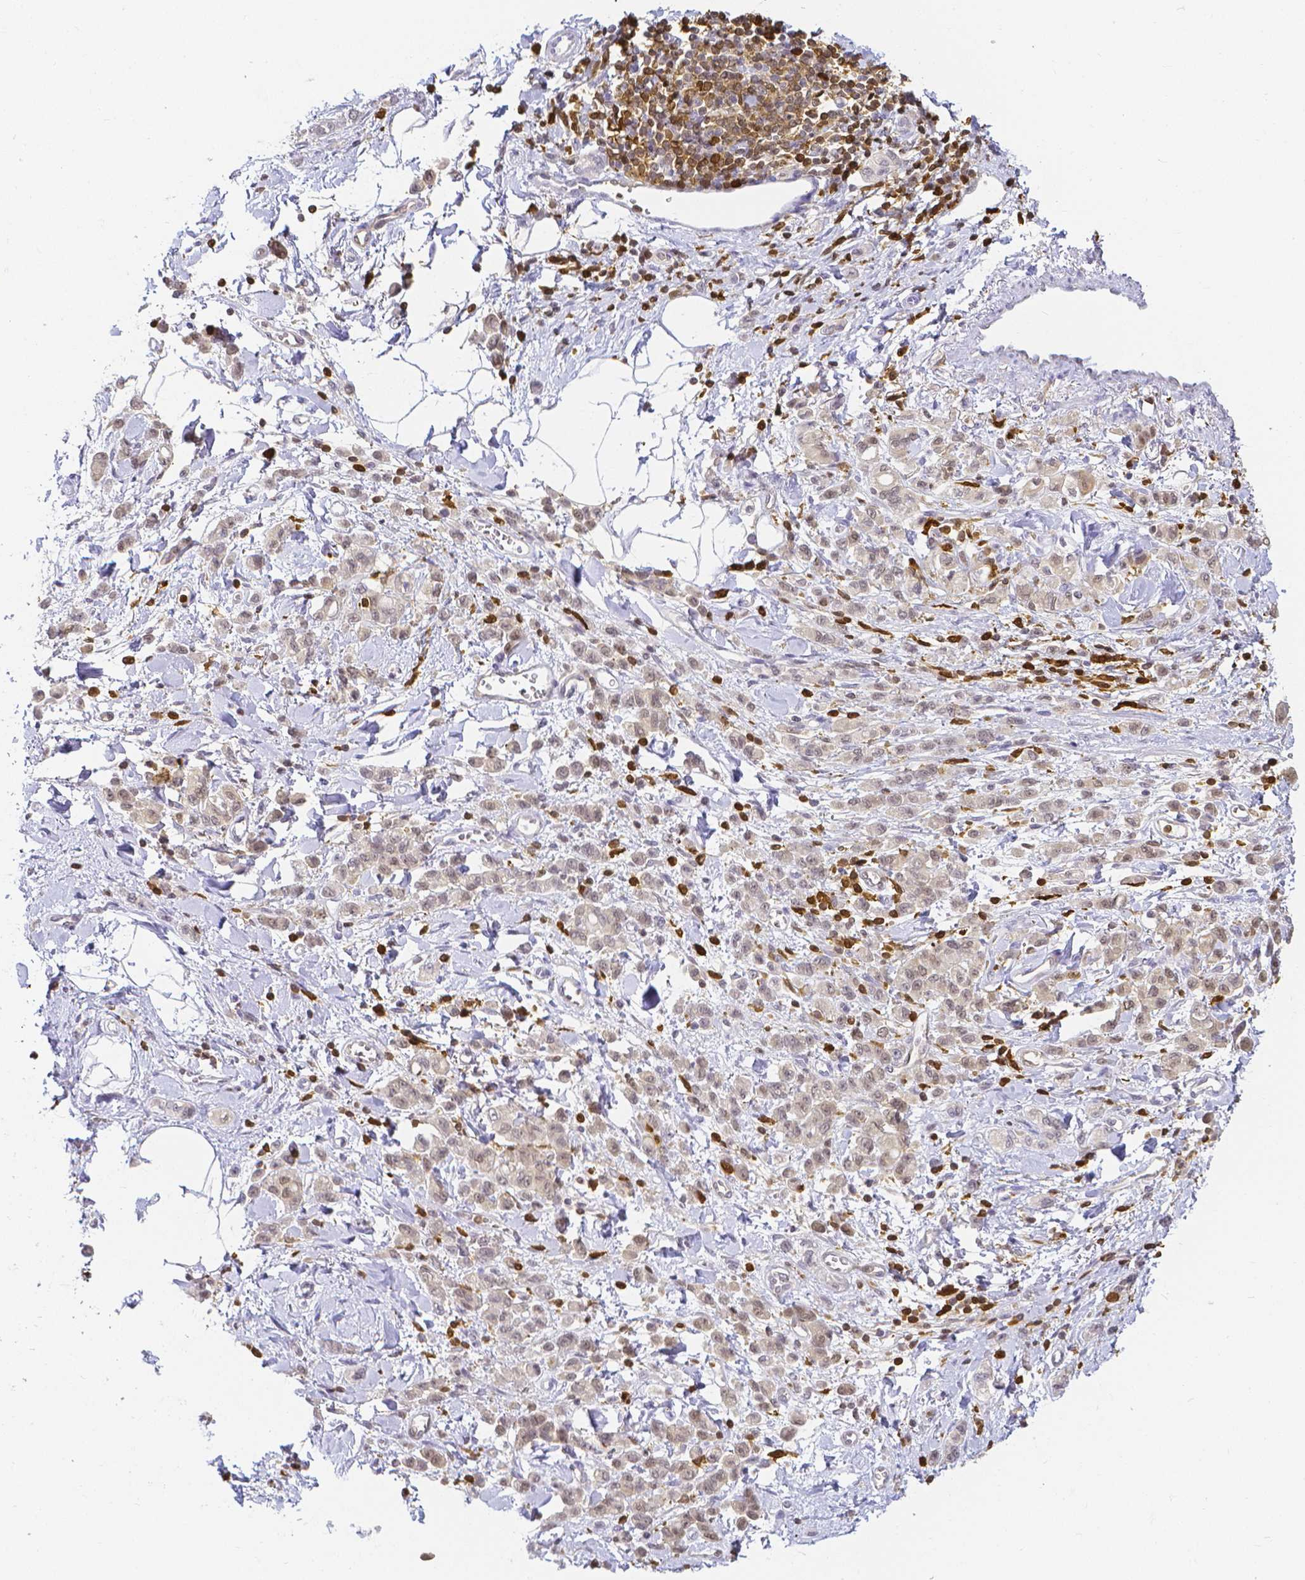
{"staining": {"intensity": "weak", "quantity": "<25%", "location": "cytoplasmic/membranous"}, "tissue": "stomach cancer", "cell_type": "Tumor cells", "image_type": "cancer", "snomed": [{"axis": "morphology", "description": "Adenocarcinoma, NOS"}, {"axis": "topography", "description": "Stomach"}], "caption": "Immunohistochemistry histopathology image of neoplastic tissue: human stomach adenocarcinoma stained with DAB shows no significant protein expression in tumor cells.", "gene": "COTL1", "patient": {"sex": "male", "age": 77}}